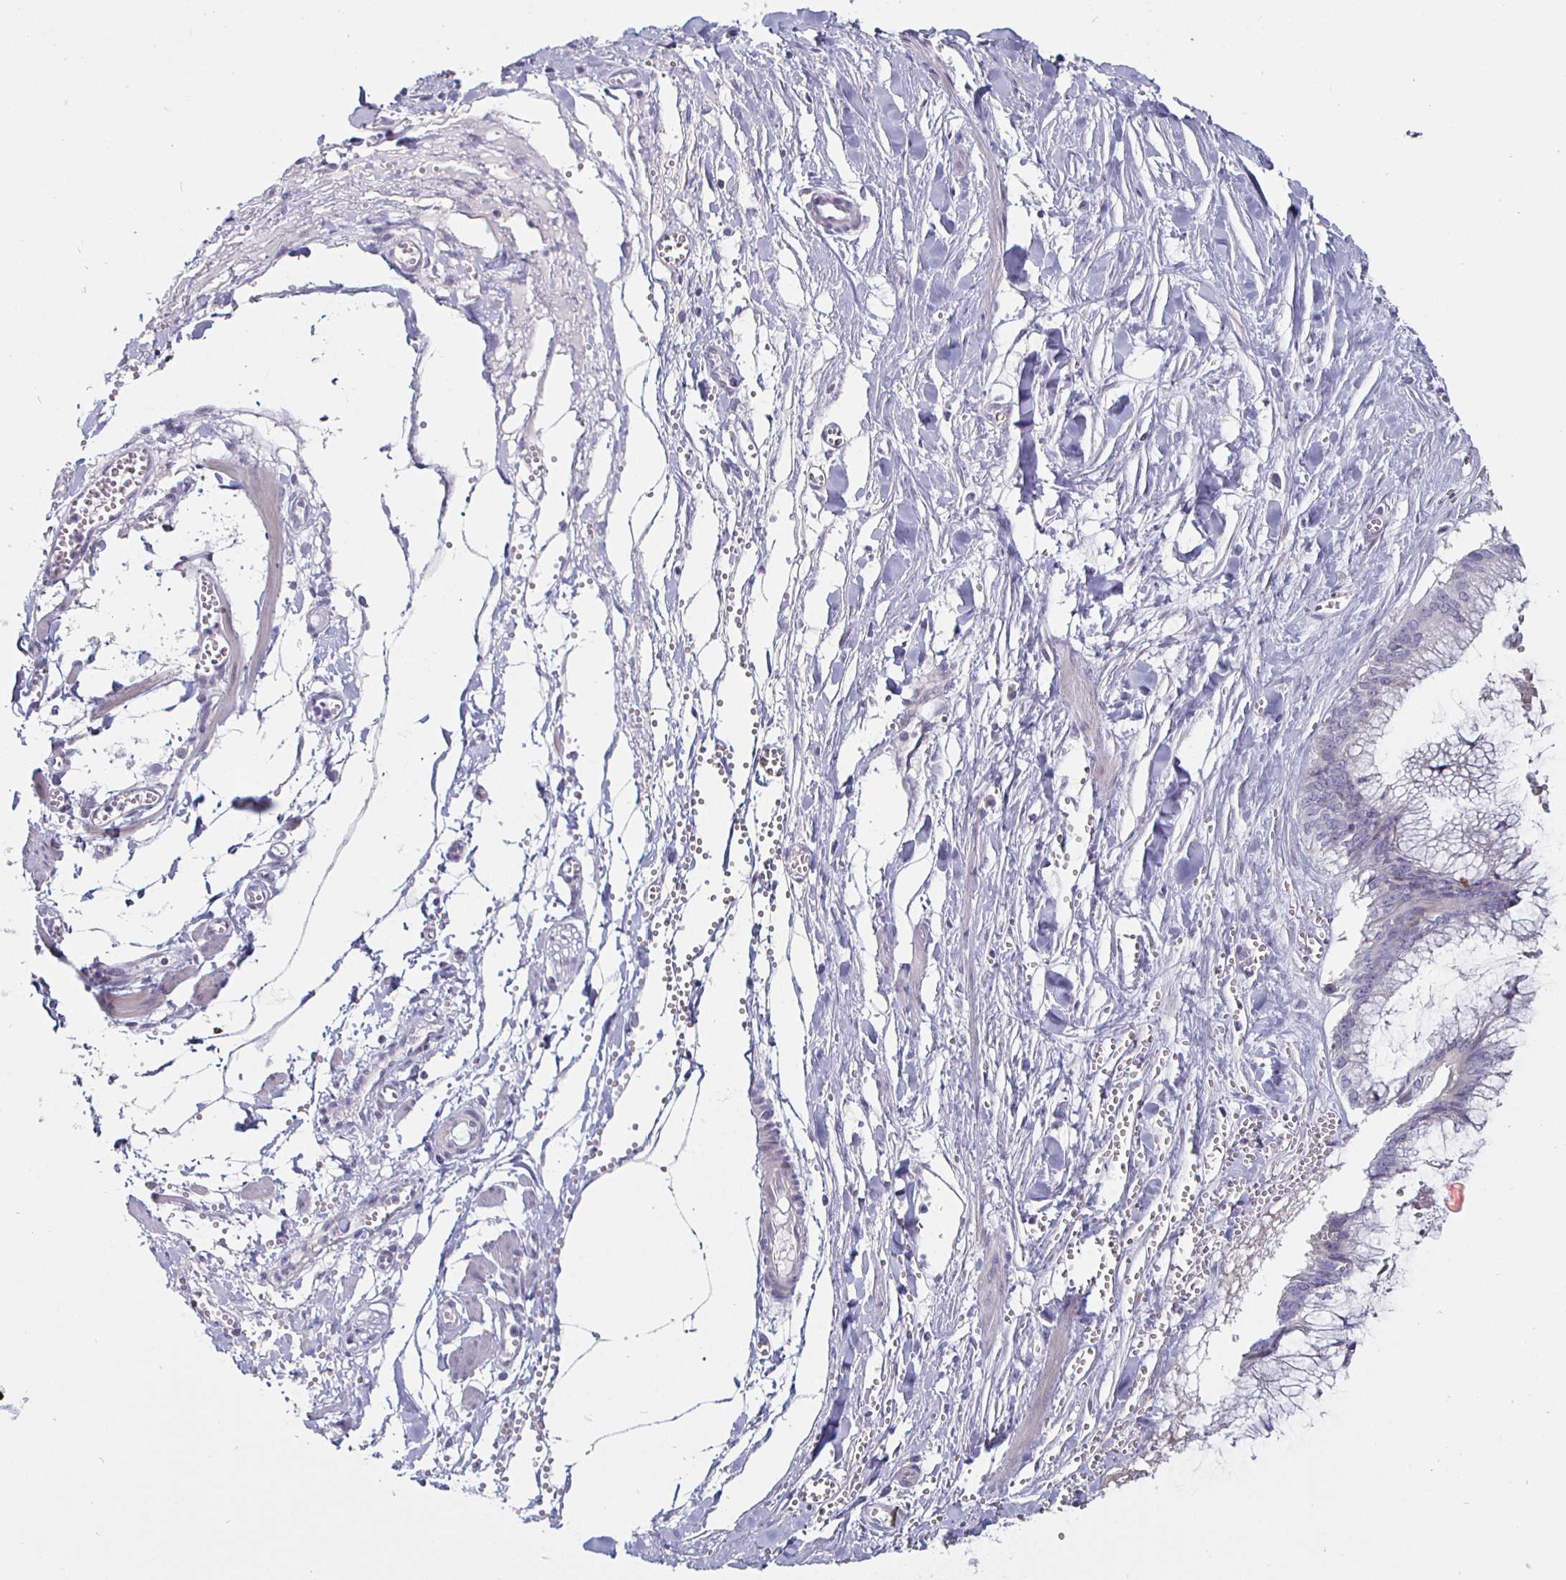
{"staining": {"intensity": "negative", "quantity": "none", "location": "none"}, "tissue": "ovarian cancer", "cell_type": "Tumor cells", "image_type": "cancer", "snomed": [{"axis": "morphology", "description": "Cystadenocarcinoma, mucinous, NOS"}, {"axis": "topography", "description": "Ovary"}], "caption": "High magnification brightfield microscopy of ovarian cancer stained with DAB (3,3'-diaminobenzidine) (brown) and counterstained with hematoxylin (blue): tumor cells show no significant positivity.", "gene": "DMRTB1", "patient": {"sex": "female", "age": 44}}